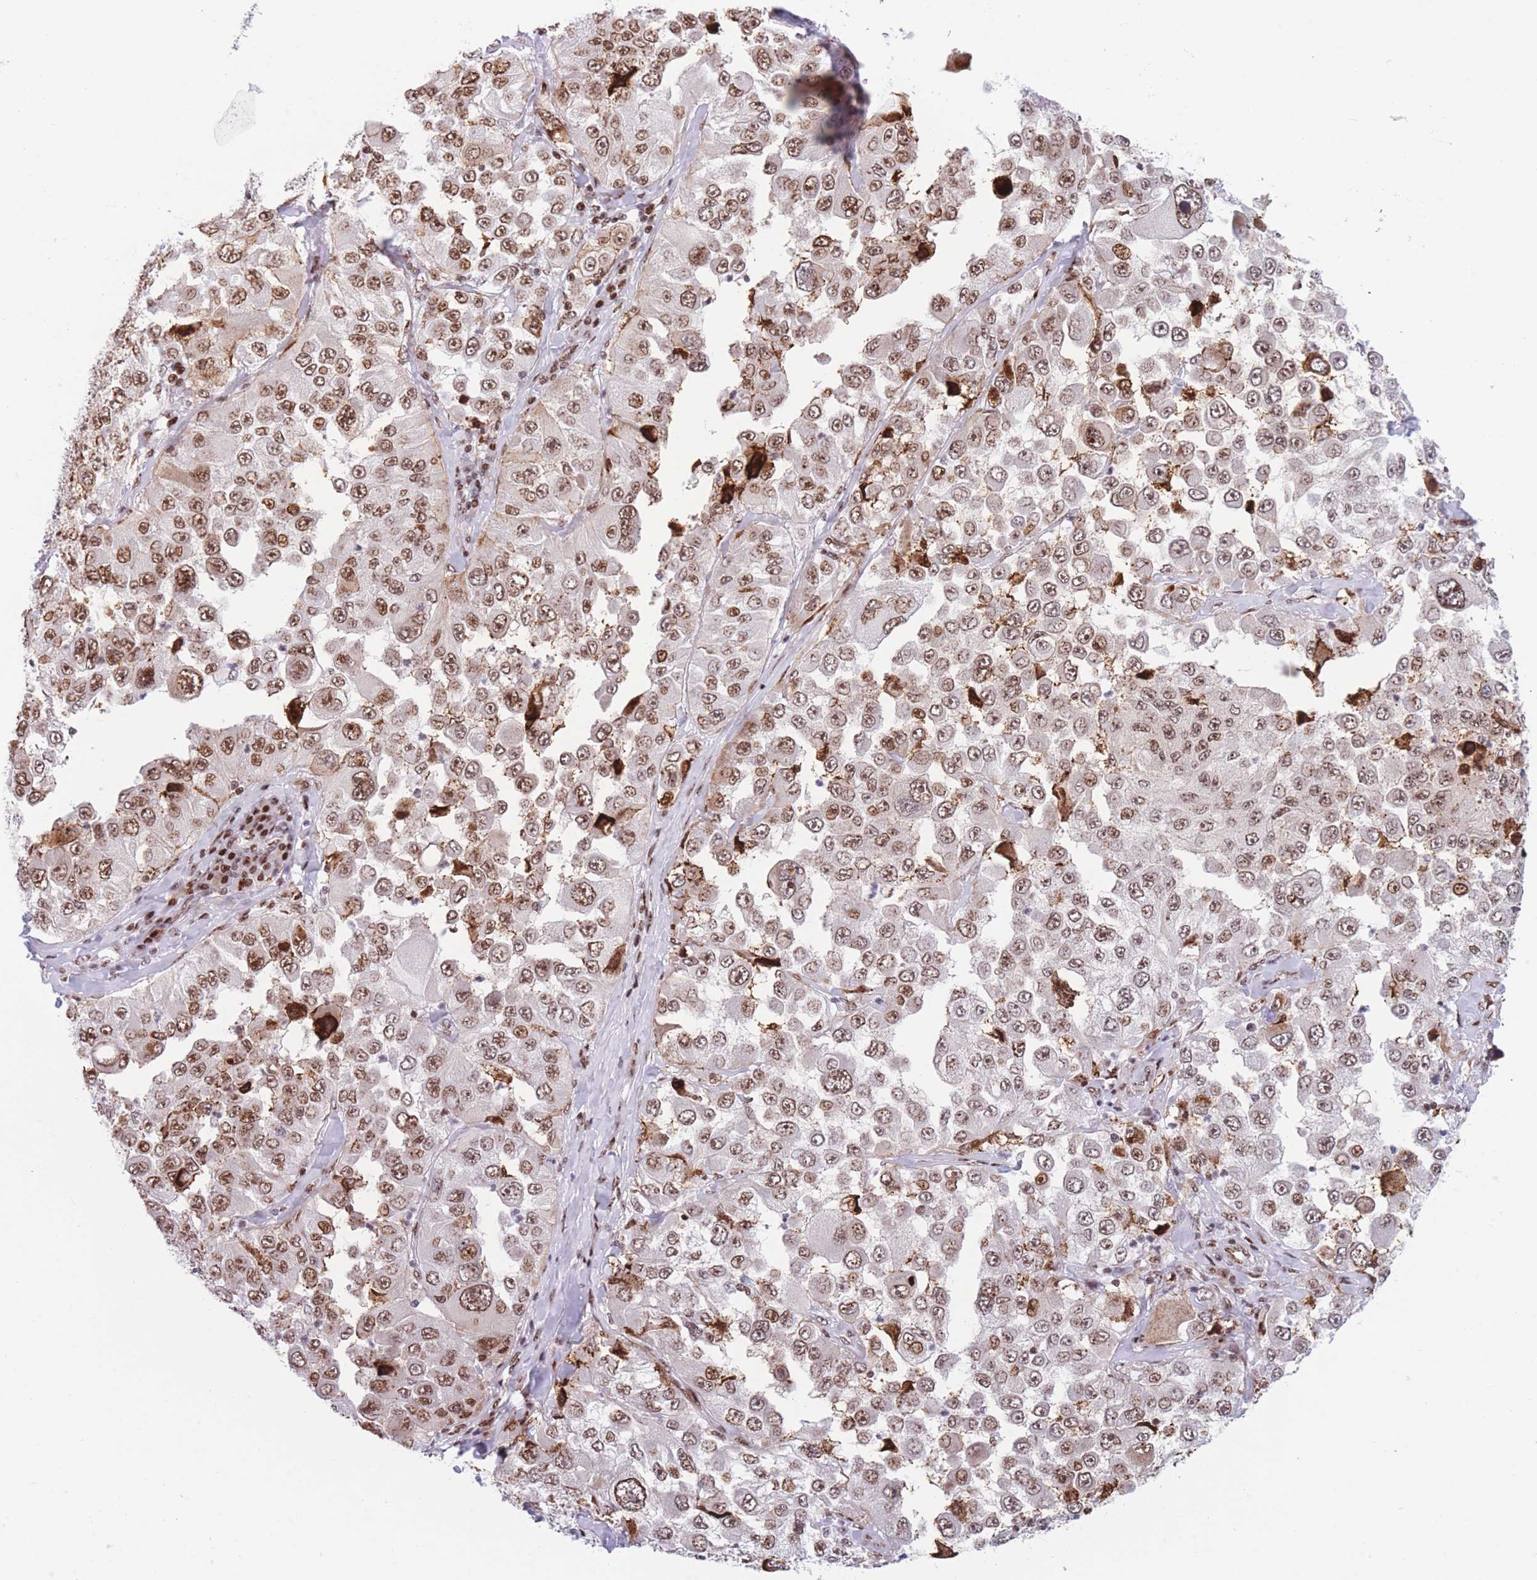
{"staining": {"intensity": "moderate", "quantity": ">75%", "location": "cytoplasmic/membranous,nuclear"}, "tissue": "melanoma", "cell_type": "Tumor cells", "image_type": "cancer", "snomed": [{"axis": "morphology", "description": "Malignant melanoma, Metastatic site"}, {"axis": "topography", "description": "Lymph node"}], "caption": "Melanoma tissue demonstrates moderate cytoplasmic/membranous and nuclear staining in about >75% of tumor cells, visualized by immunohistochemistry. The staining is performed using DAB (3,3'-diaminobenzidine) brown chromogen to label protein expression. The nuclei are counter-stained blue using hematoxylin.", "gene": "DNAJC3", "patient": {"sex": "male", "age": 62}}